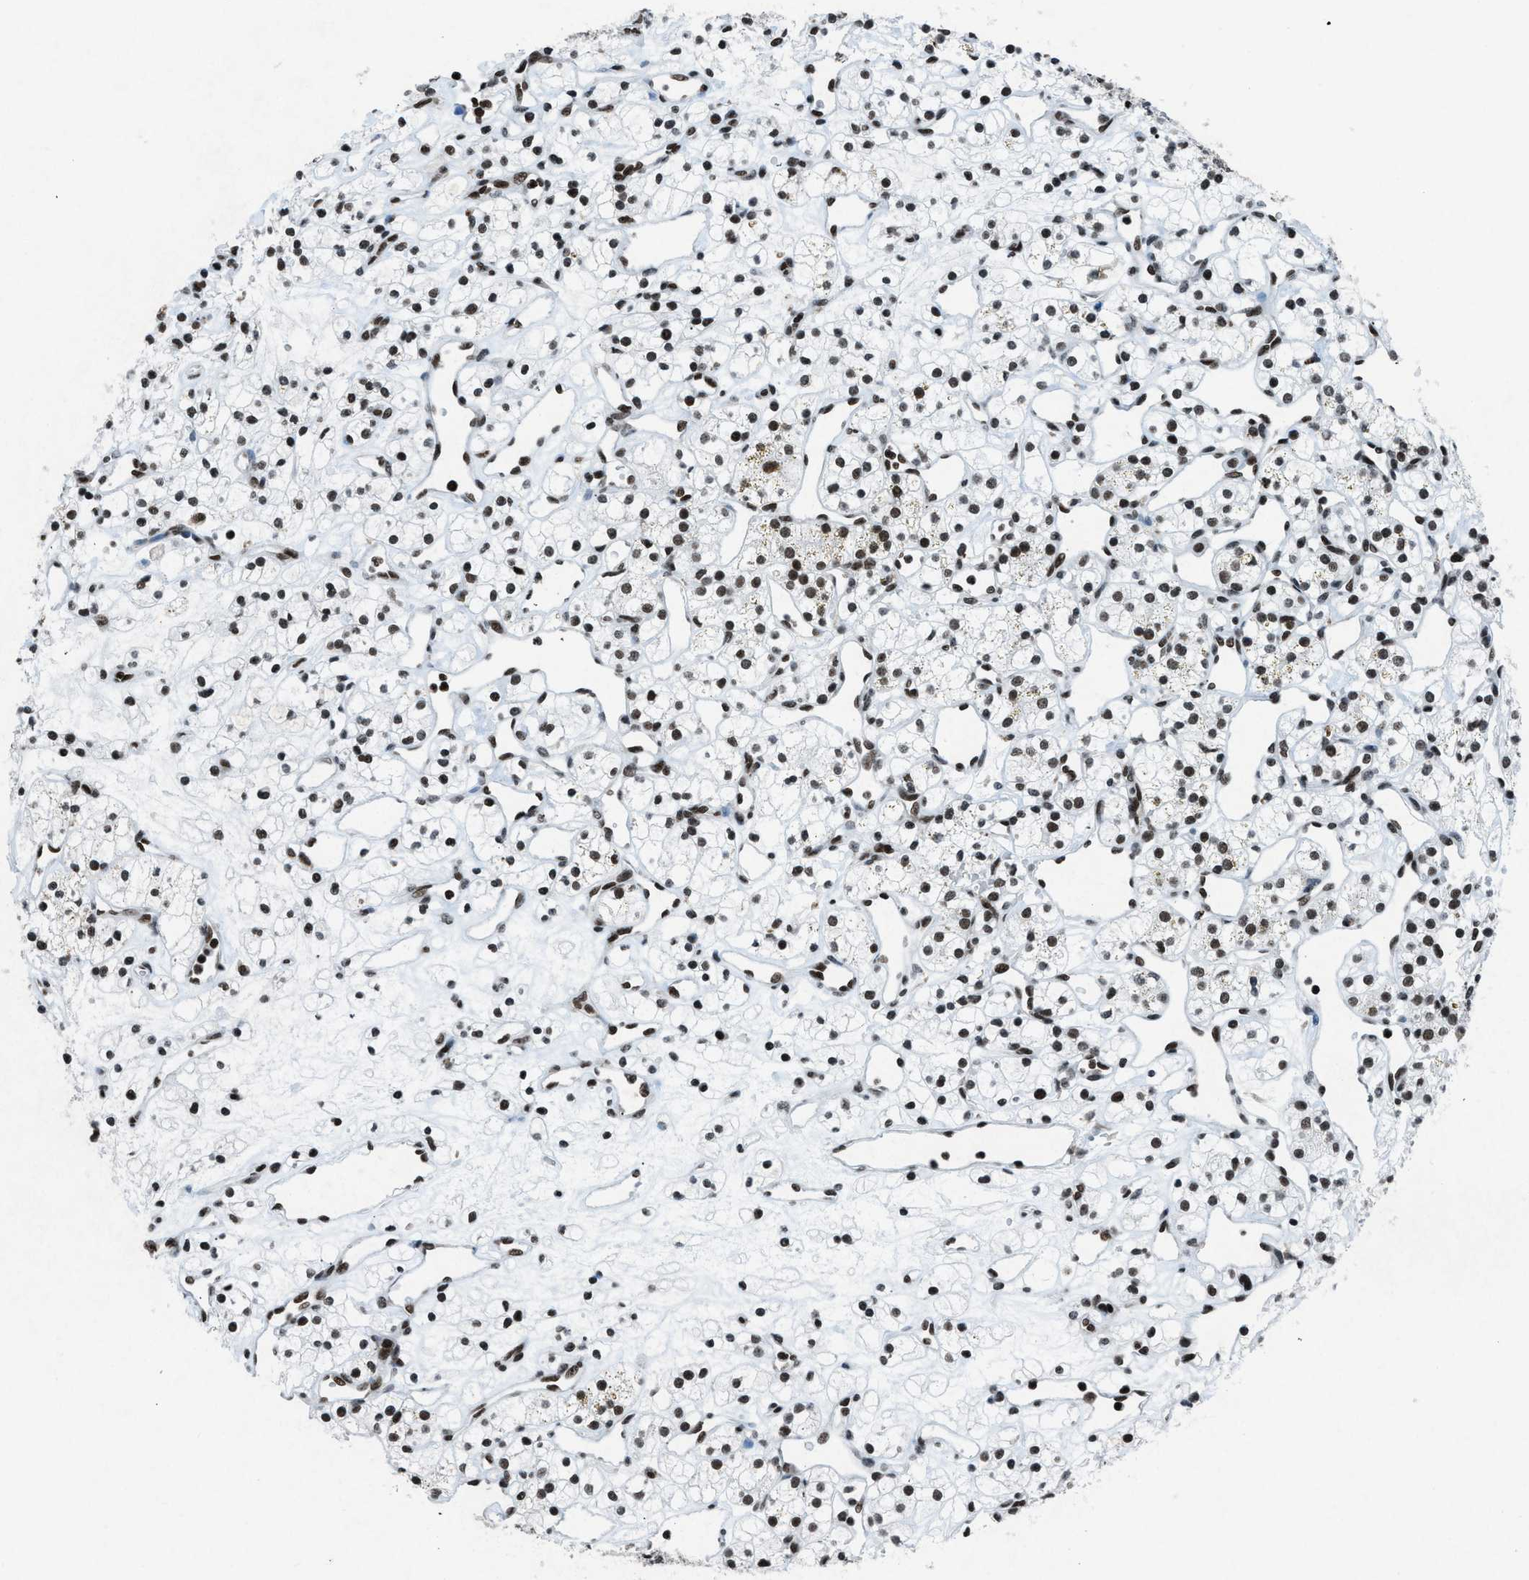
{"staining": {"intensity": "weak", "quantity": ">75%", "location": "nuclear"}, "tissue": "renal cancer", "cell_type": "Tumor cells", "image_type": "cancer", "snomed": [{"axis": "morphology", "description": "Adenocarcinoma, NOS"}, {"axis": "topography", "description": "Kidney"}], "caption": "Immunohistochemical staining of human renal adenocarcinoma exhibits low levels of weak nuclear expression in approximately >75% of tumor cells.", "gene": "NXF1", "patient": {"sex": "female", "age": 60}}